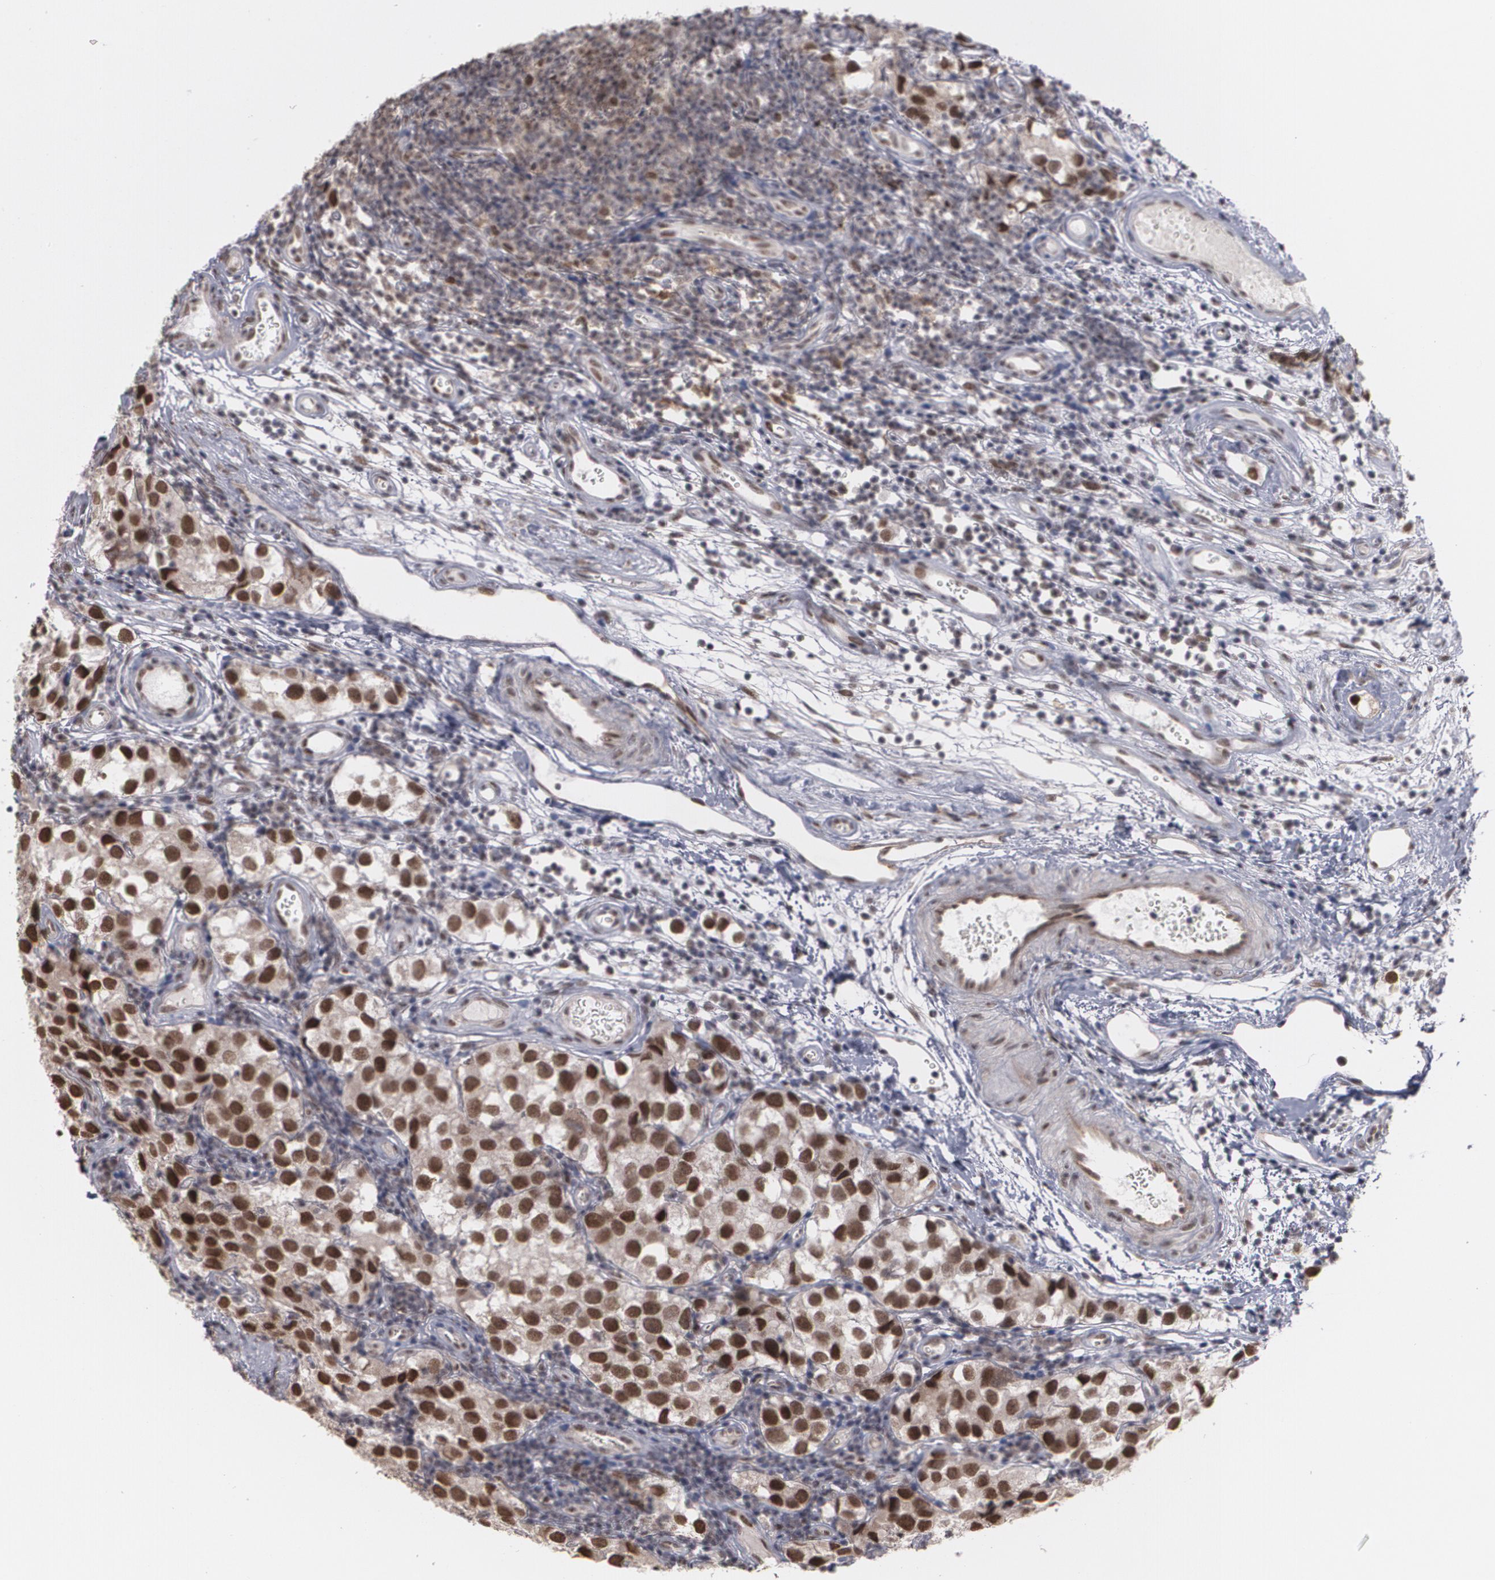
{"staining": {"intensity": "strong", "quantity": ">75%", "location": "nuclear"}, "tissue": "testis cancer", "cell_type": "Tumor cells", "image_type": "cancer", "snomed": [{"axis": "morphology", "description": "Seminoma, NOS"}, {"axis": "topography", "description": "Testis"}], "caption": "Testis cancer tissue shows strong nuclear expression in approximately >75% of tumor cells Nuclei are stained in blue.", "gene": "ZNF75A", "patient": {"sex": "male", "age": 39}}